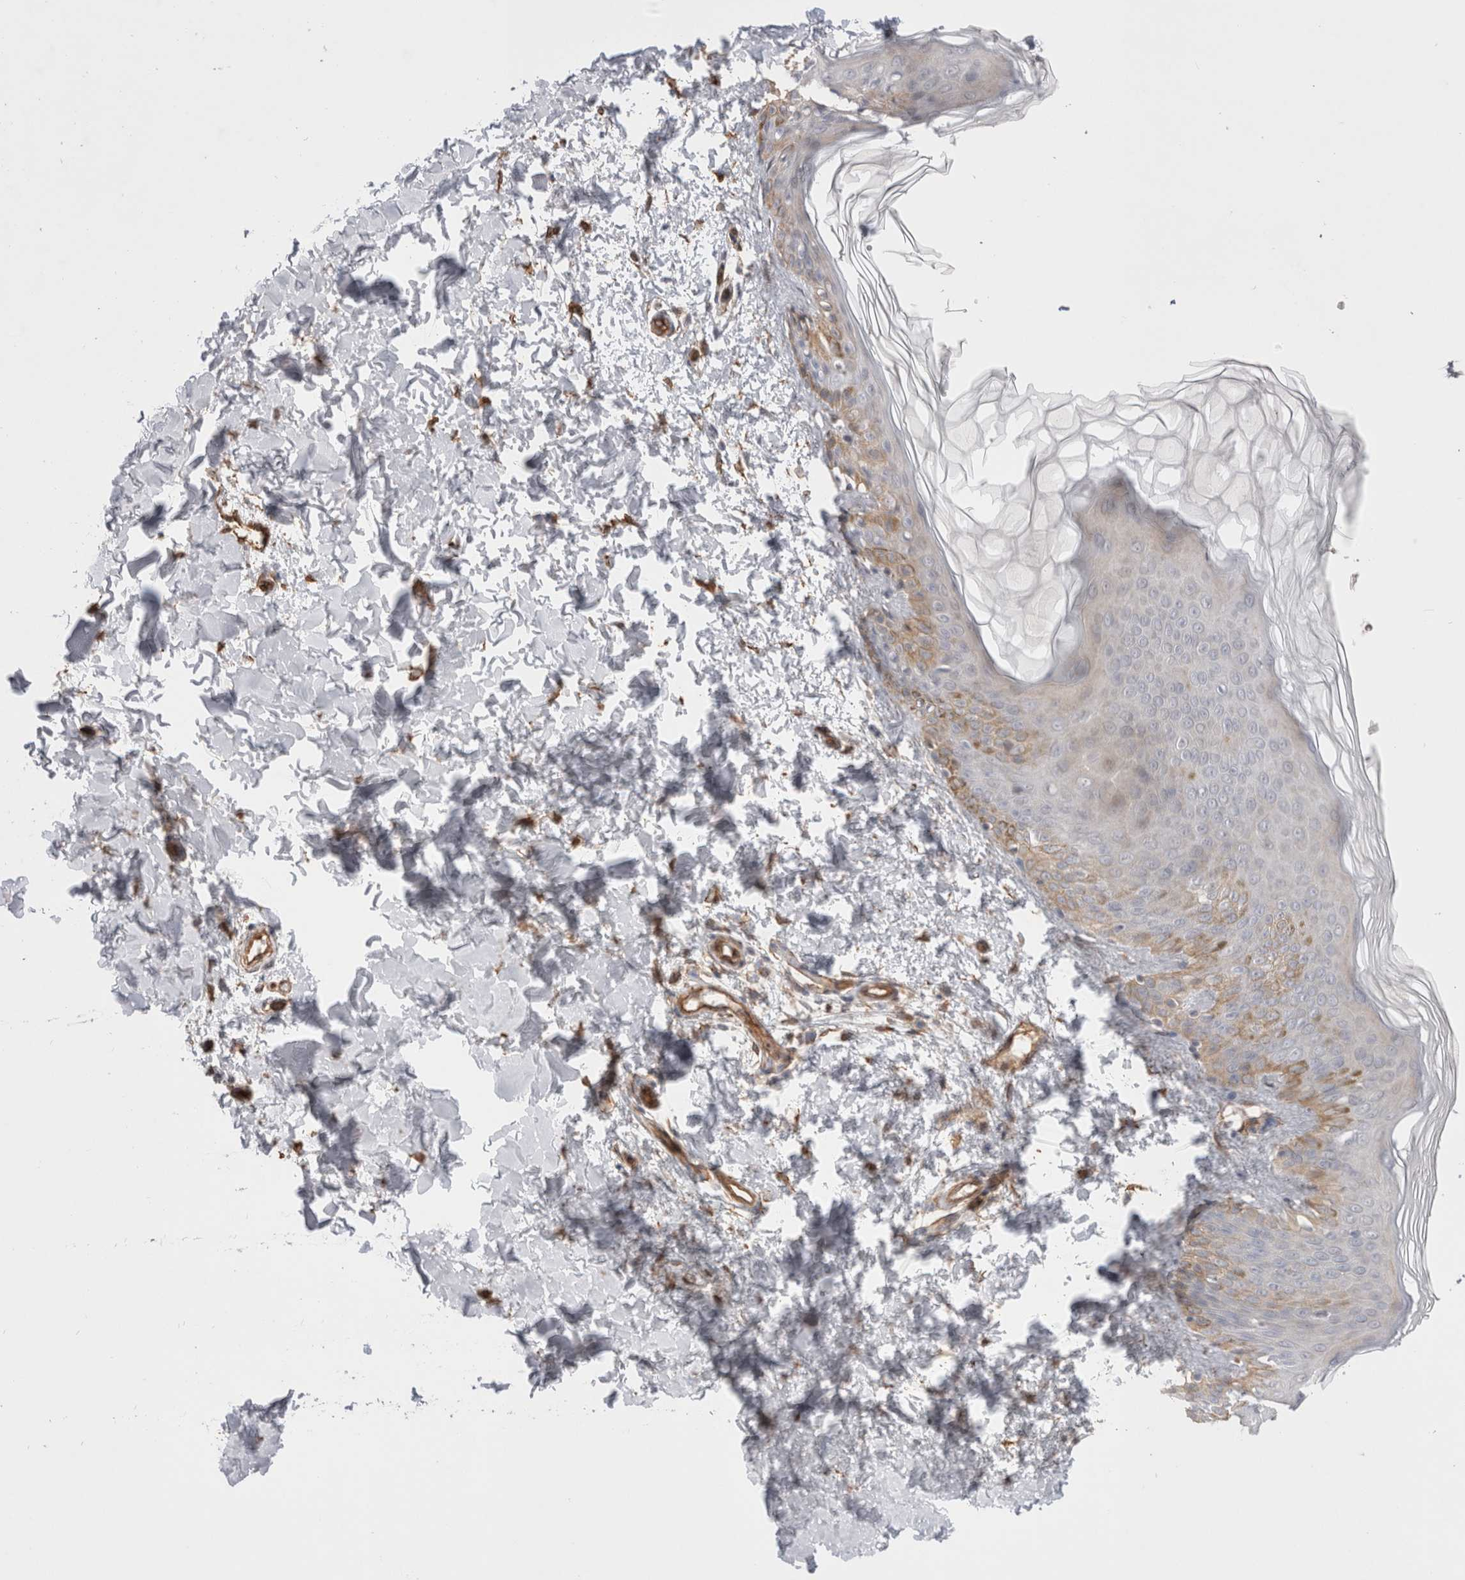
{"staining": {"intensity": "negative", "quantity": "none", "location": "none"}, "tissue": "skin", "cell_type": "Fibroblasts", "image_type": "normal", "snomed": [{"axis": "morphology", "description": "Normal tissue, NOS"}, {"axis": "morphology", "description": "Neoplasm, benign, NOS"}, {"axis": "topography", "description": "Skin"}, {"axis": "topography", "description": "Soft tissue"}], "caption": "Fibroblasts are negative for brown protein staining in benign skin. The staining was performed using DAB (3,3'-diaminobenzidine) to visualize the protein expression in brown, while the nuclei were stained in blue with hematoxylin (Magnification: 20x).", "gene": "CAAP1", "patient": {"sex": "male", "age": 26}}